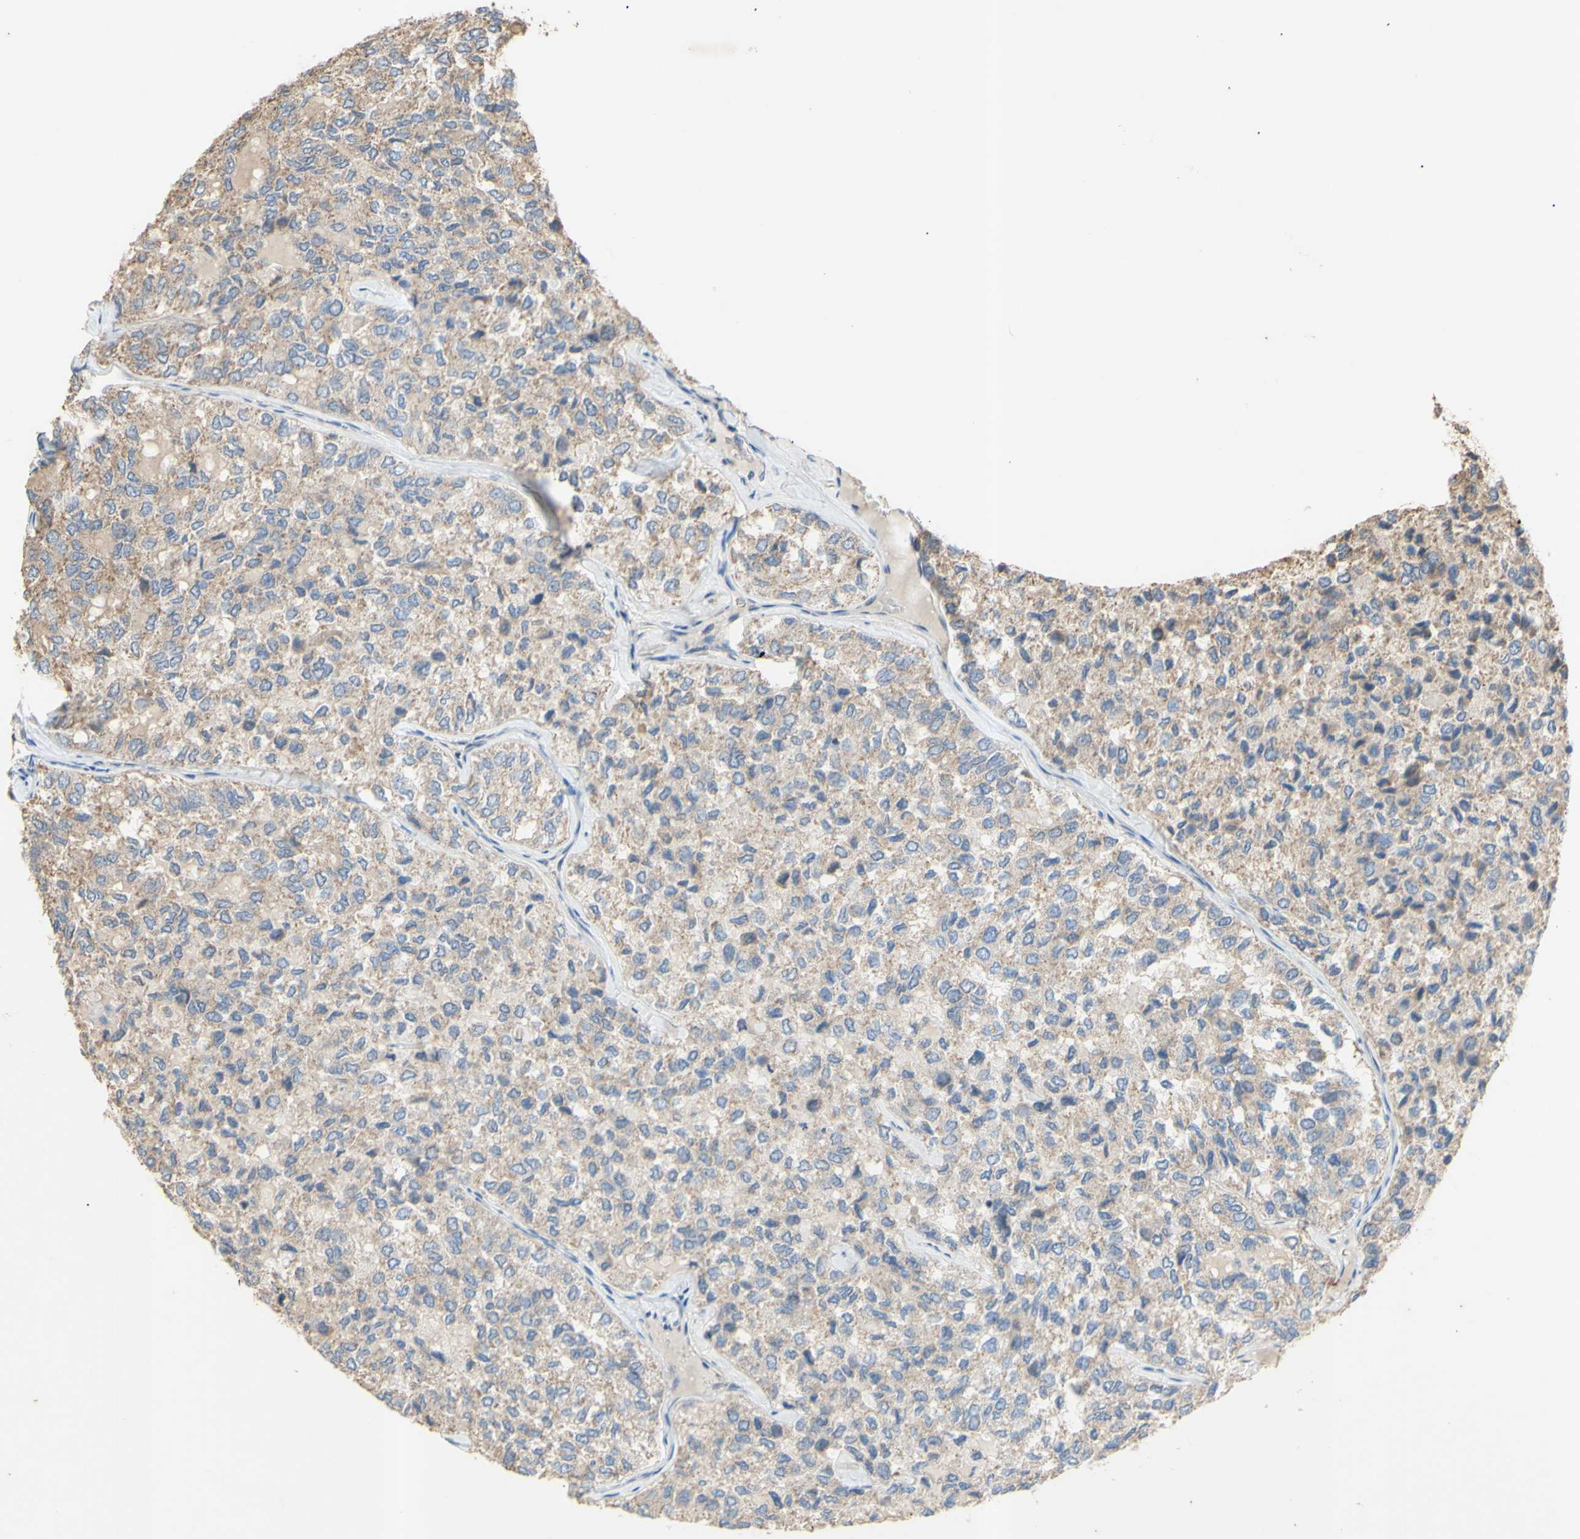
{"staining": {"intensity": "weak", "quantity": "25%-75%", "location": "cytoplasmic/membranous"}, "tissue": "thyroid cancer", "cell_type": "Tumor cells", "image_type": "cancer", "snomed": [{"axis": "morphology", "description": "Follicular adenoma carcinoma, NOS"}, {"axis": "topography", "description": "Thyroid gland"}], "caption": "Follicular adenoma carcinoma (thyroid) stained with a protein marker reveals weak staining in tumor cells.", "gene": "PTGIS", "patient": {"sex": "male", "age": 75}}